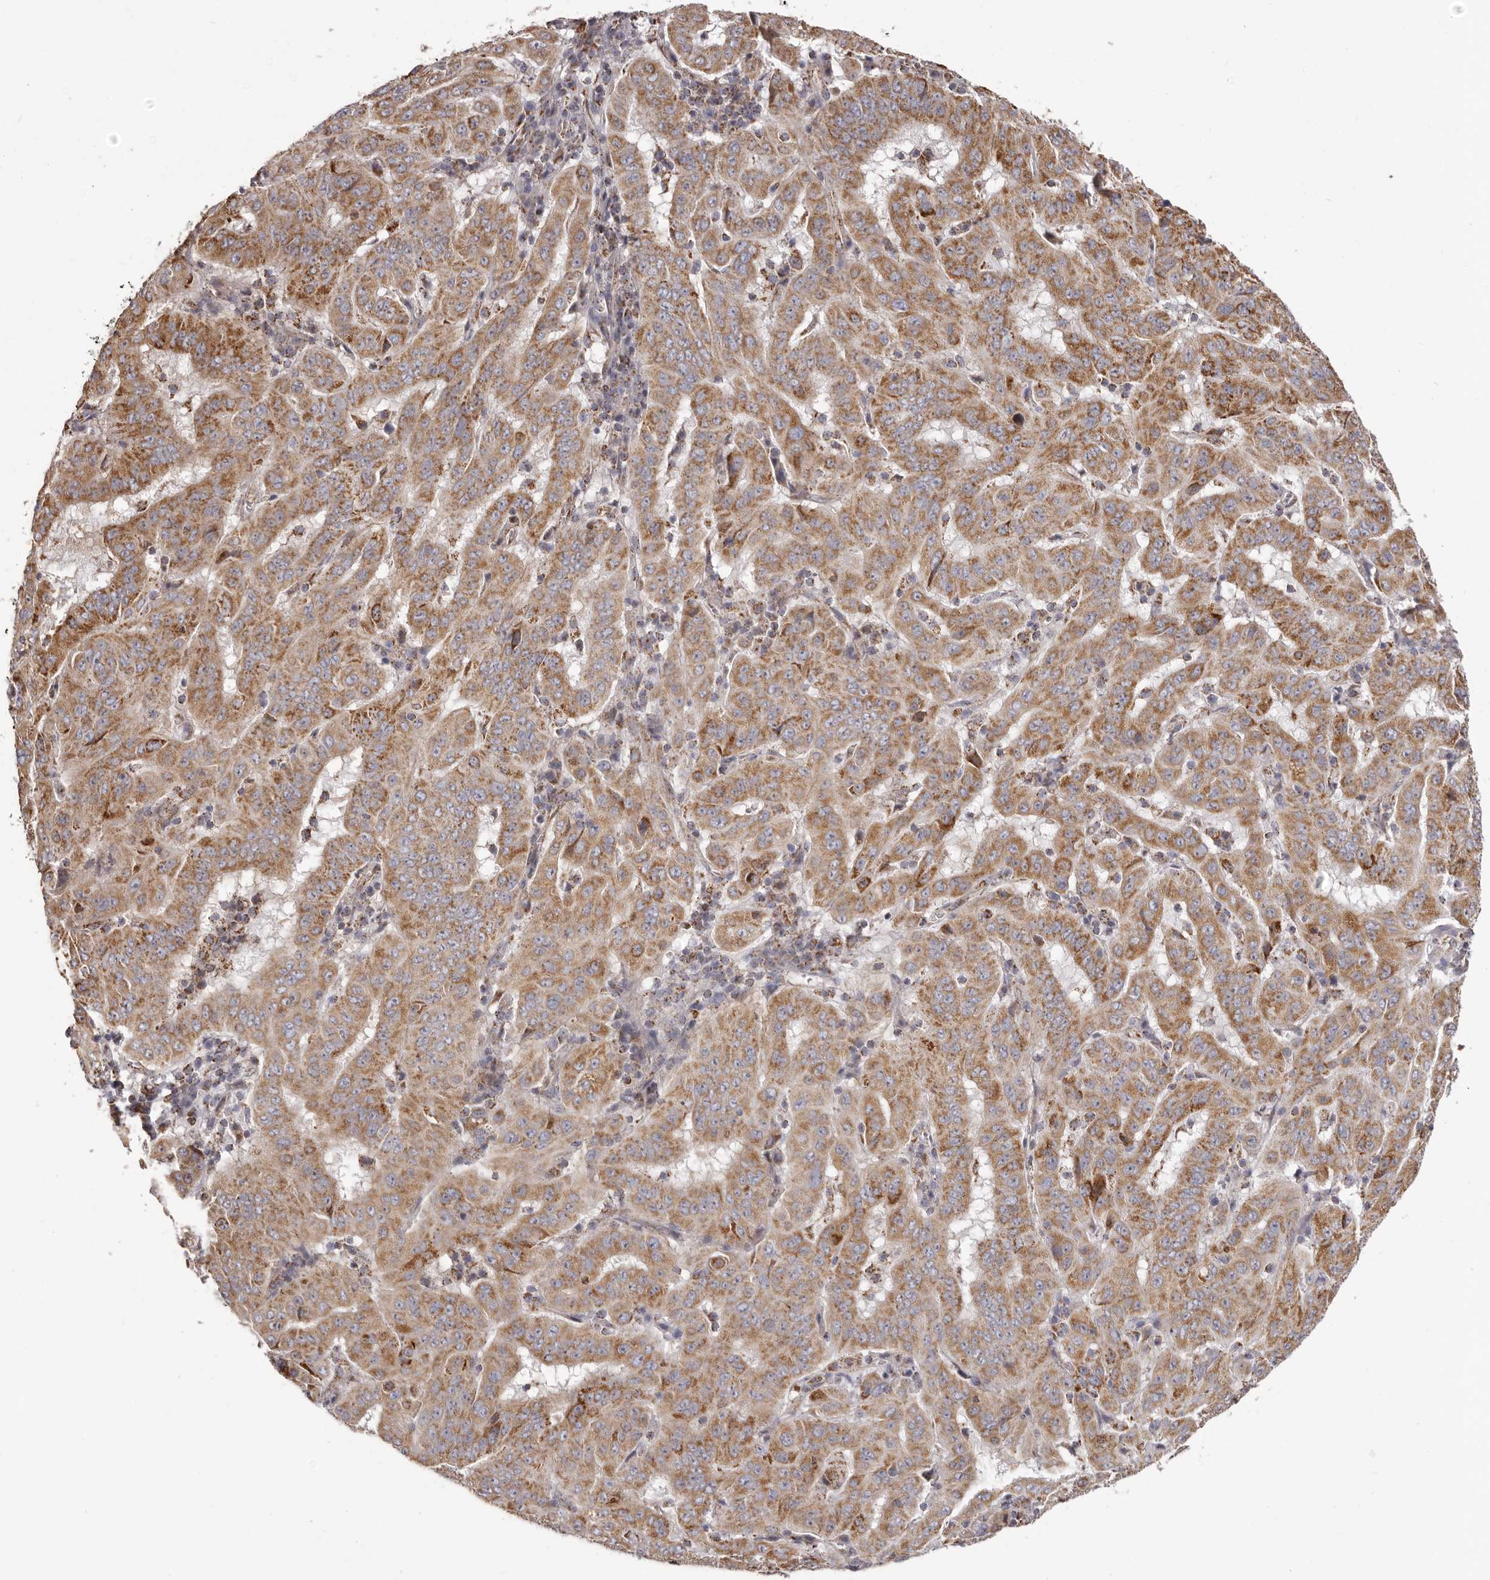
{"staining": {"intensity": "moderate", "quantity": ">75%", "location": "cytoplasmic/membranous"}, "tissue": "pancreatic cancer", "cell_type": "Tumor cells", "image_type": "cancer", "snomed": [{"axis": "morphology", "description": "Adenocarcinoma, NOS"}, {"axis": "topography", "description": "Pancreas"}], "caption": "A micrograph showing moderate cytoplasmic/membranous expression in about >75% of tumor cells in pancreatic cancer, as visualized by brown immunohistochemical staining.", "gene": "CHRM2", "patient": {"sex": "male", "age": 63}}